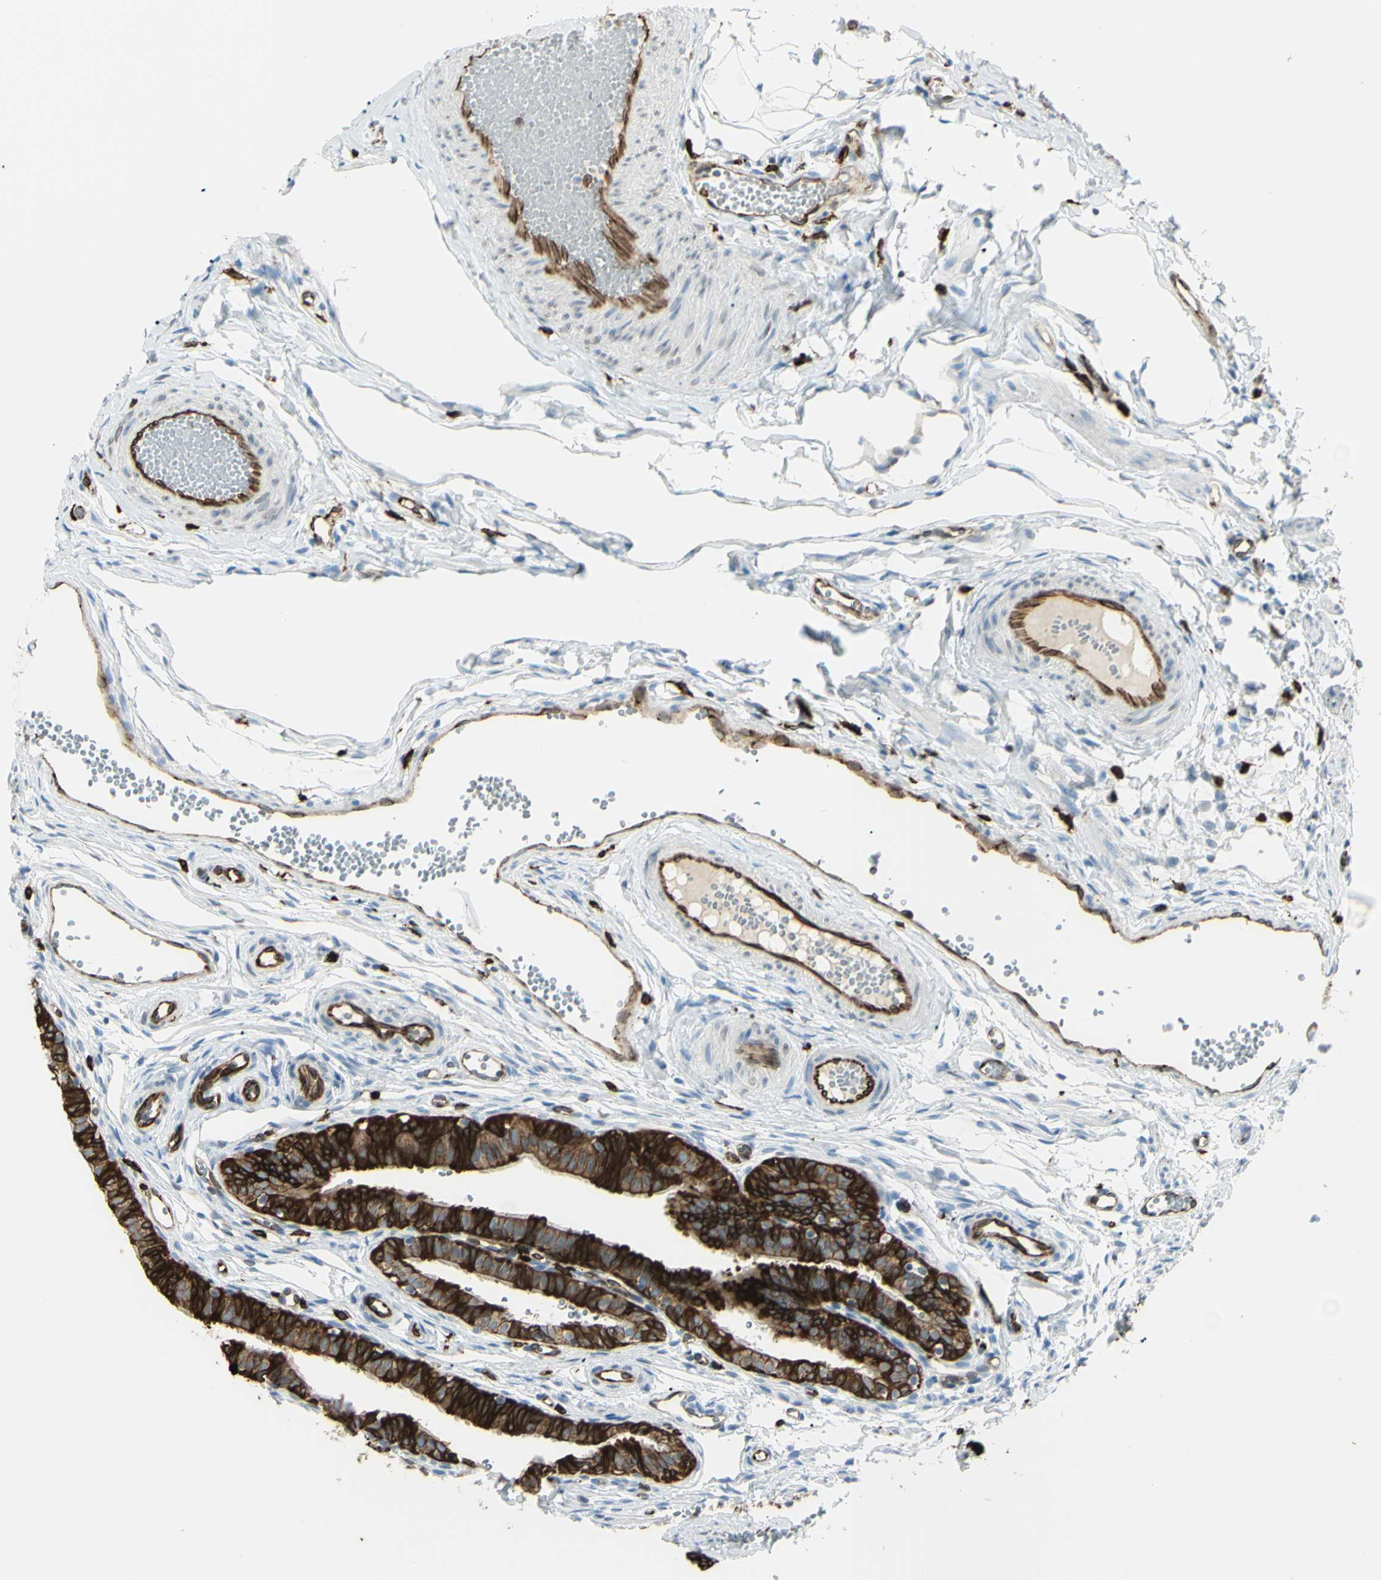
{"staining": {"intensity": "strong", "quantity": ">75%", "location": "cytoplasmic/membranous"}, "tissue": "fallopian tube", "cell_type": "Glandular cells", "image_type": "normal", "snomed": [{"axis": "morphology", "description": "Normal tissue, NOS"}, {"axis": "topography", "description": "Fallopian tube"}, {"axis": "topography", "description": "Placenta"}], "caption": "High-magnification brightfield microscopy of normal fallopian tube stained with DAB (brown) and counterstained with hematoxylin (blue). glandular cells exhibit strong cytoplasmic/membranous expression is seen in about>75% of cells. (DAB (3,3'-diaminobenzidine) IHC, brown staining for protein, blue staining for nuclei).", "gene": "CD74", "patient": {"sex": "female", "age": 34}}